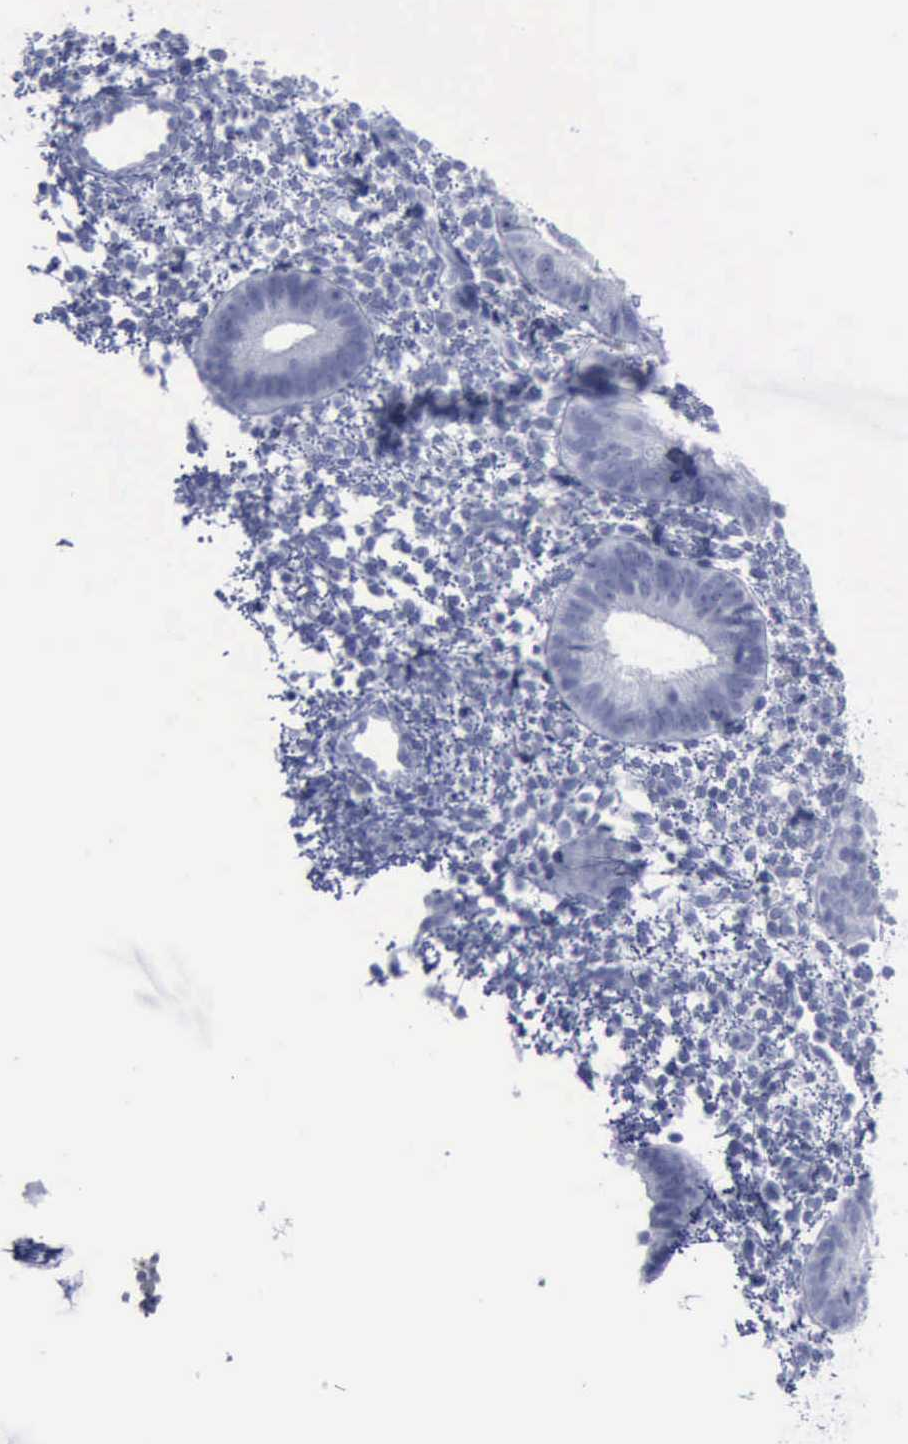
{"staining": {"intensity": "negative", "quantity": "none", "location": "none"}, "tissue": "endometrium", "cell_type": "Cells in endometrial stroma", "image_type": "normal", "snomed": [{"axis": "morphology", "description": "Normal tissue, NOS"}, {"axis": "topography", "description": "Endometrium"}], "caption": "This is an IHC photomicrograph of normal endometrium. There is no positivity in cells in endometrial stroma.", "gene": "CSTA", "patient": {"sex": "female", "age": 35}}